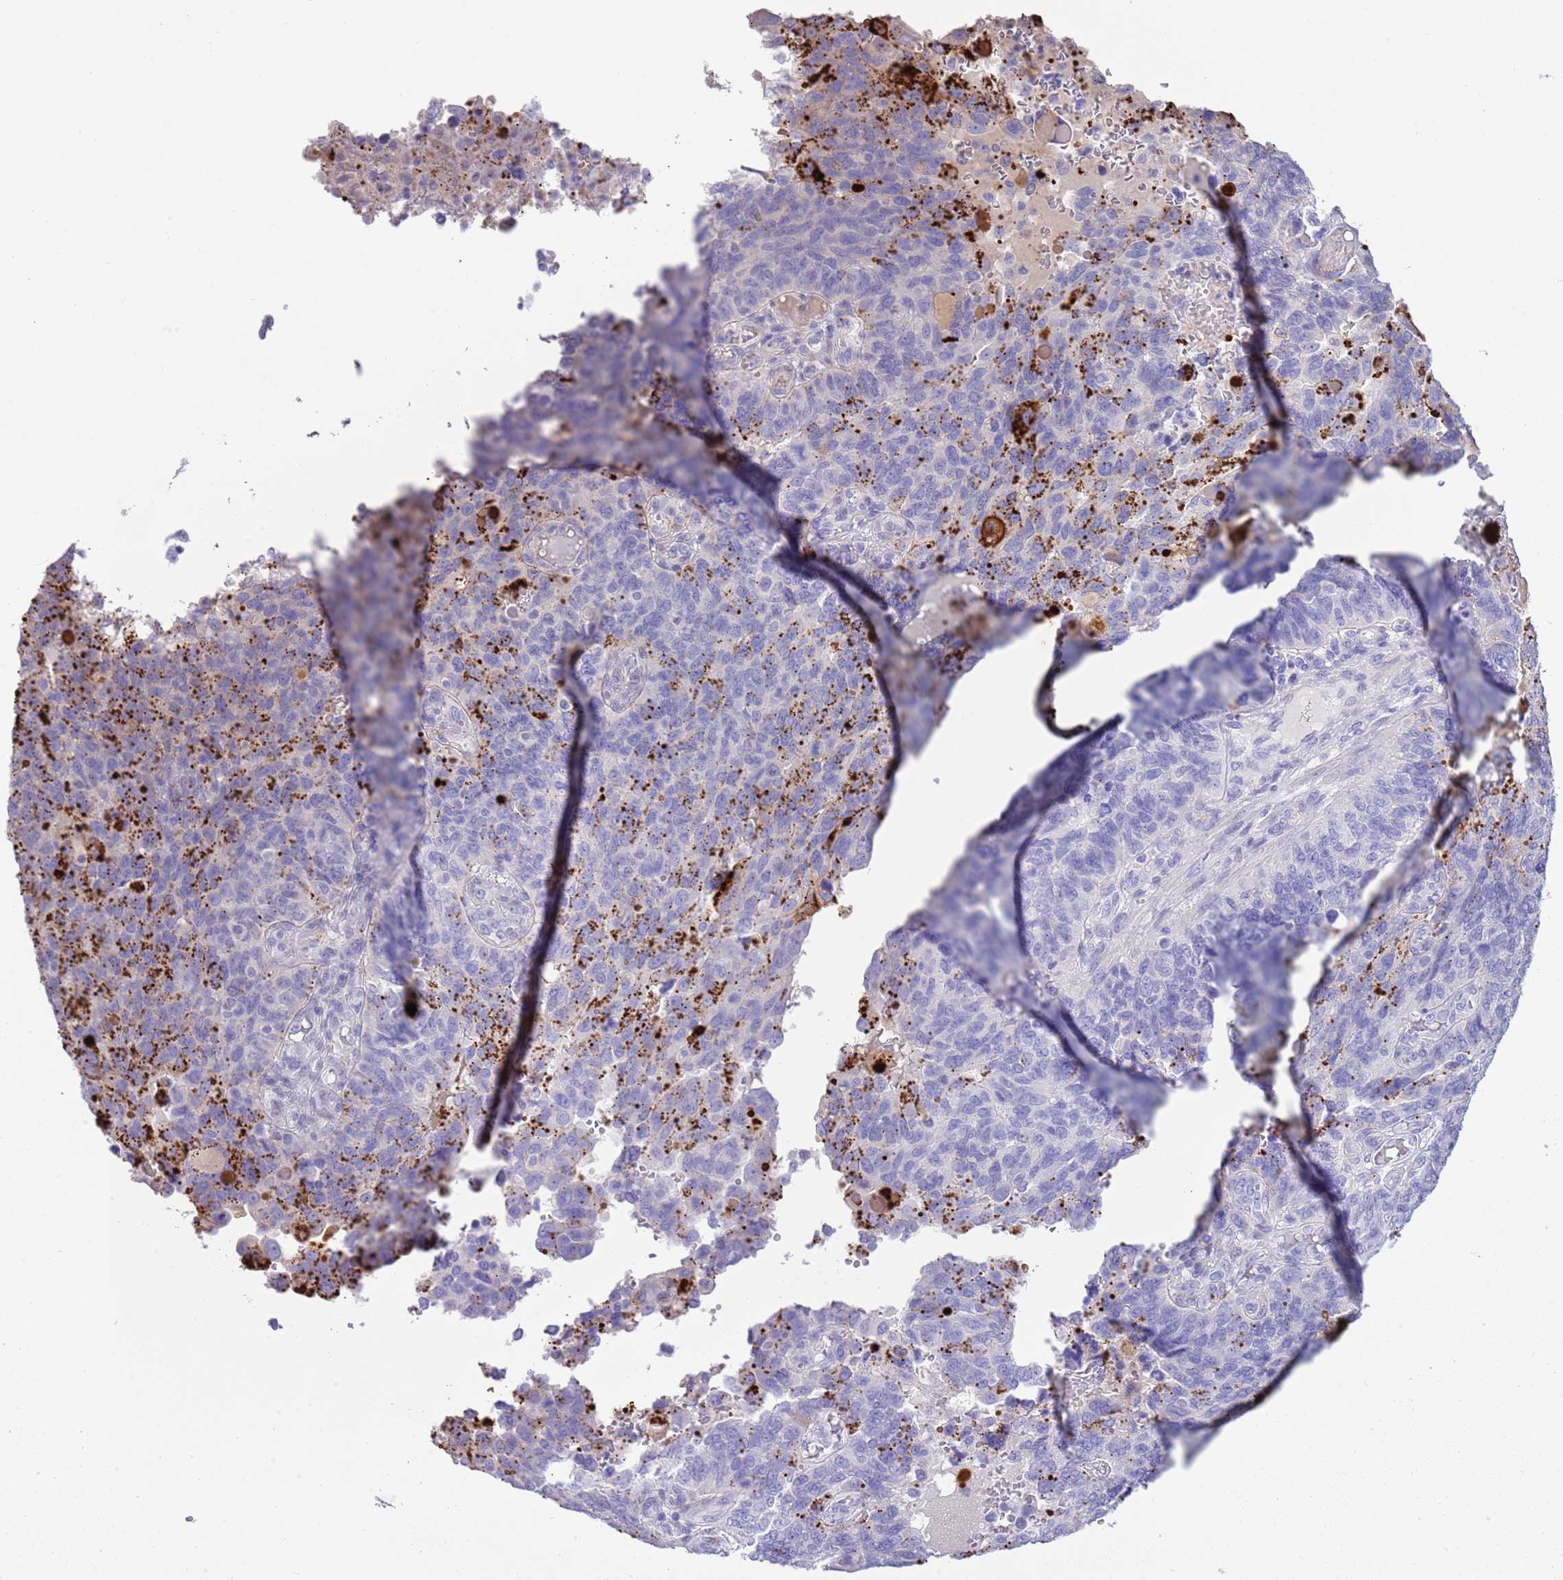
{"staining": {"intensity": "strong", "quantity": "<25%", "location": "cytoplasmic/membranous"}, "tissue": "endometrial cancer", "cell_type": "Tumor cells", "image_type": "cancer", "snomed": [{"axis": "morphology", "description": "Adenocarcinoma, NOS"}, {"axis": "topography", "description": "Endometrium"}], "caption": "Strong cytoplasmic/membranous staining is appreciated in about <25% of tumor cells in adenocarcinoma (endometrial).", "gene": "ABHD17C", "patient": {"sex": "female", "age": 66}}